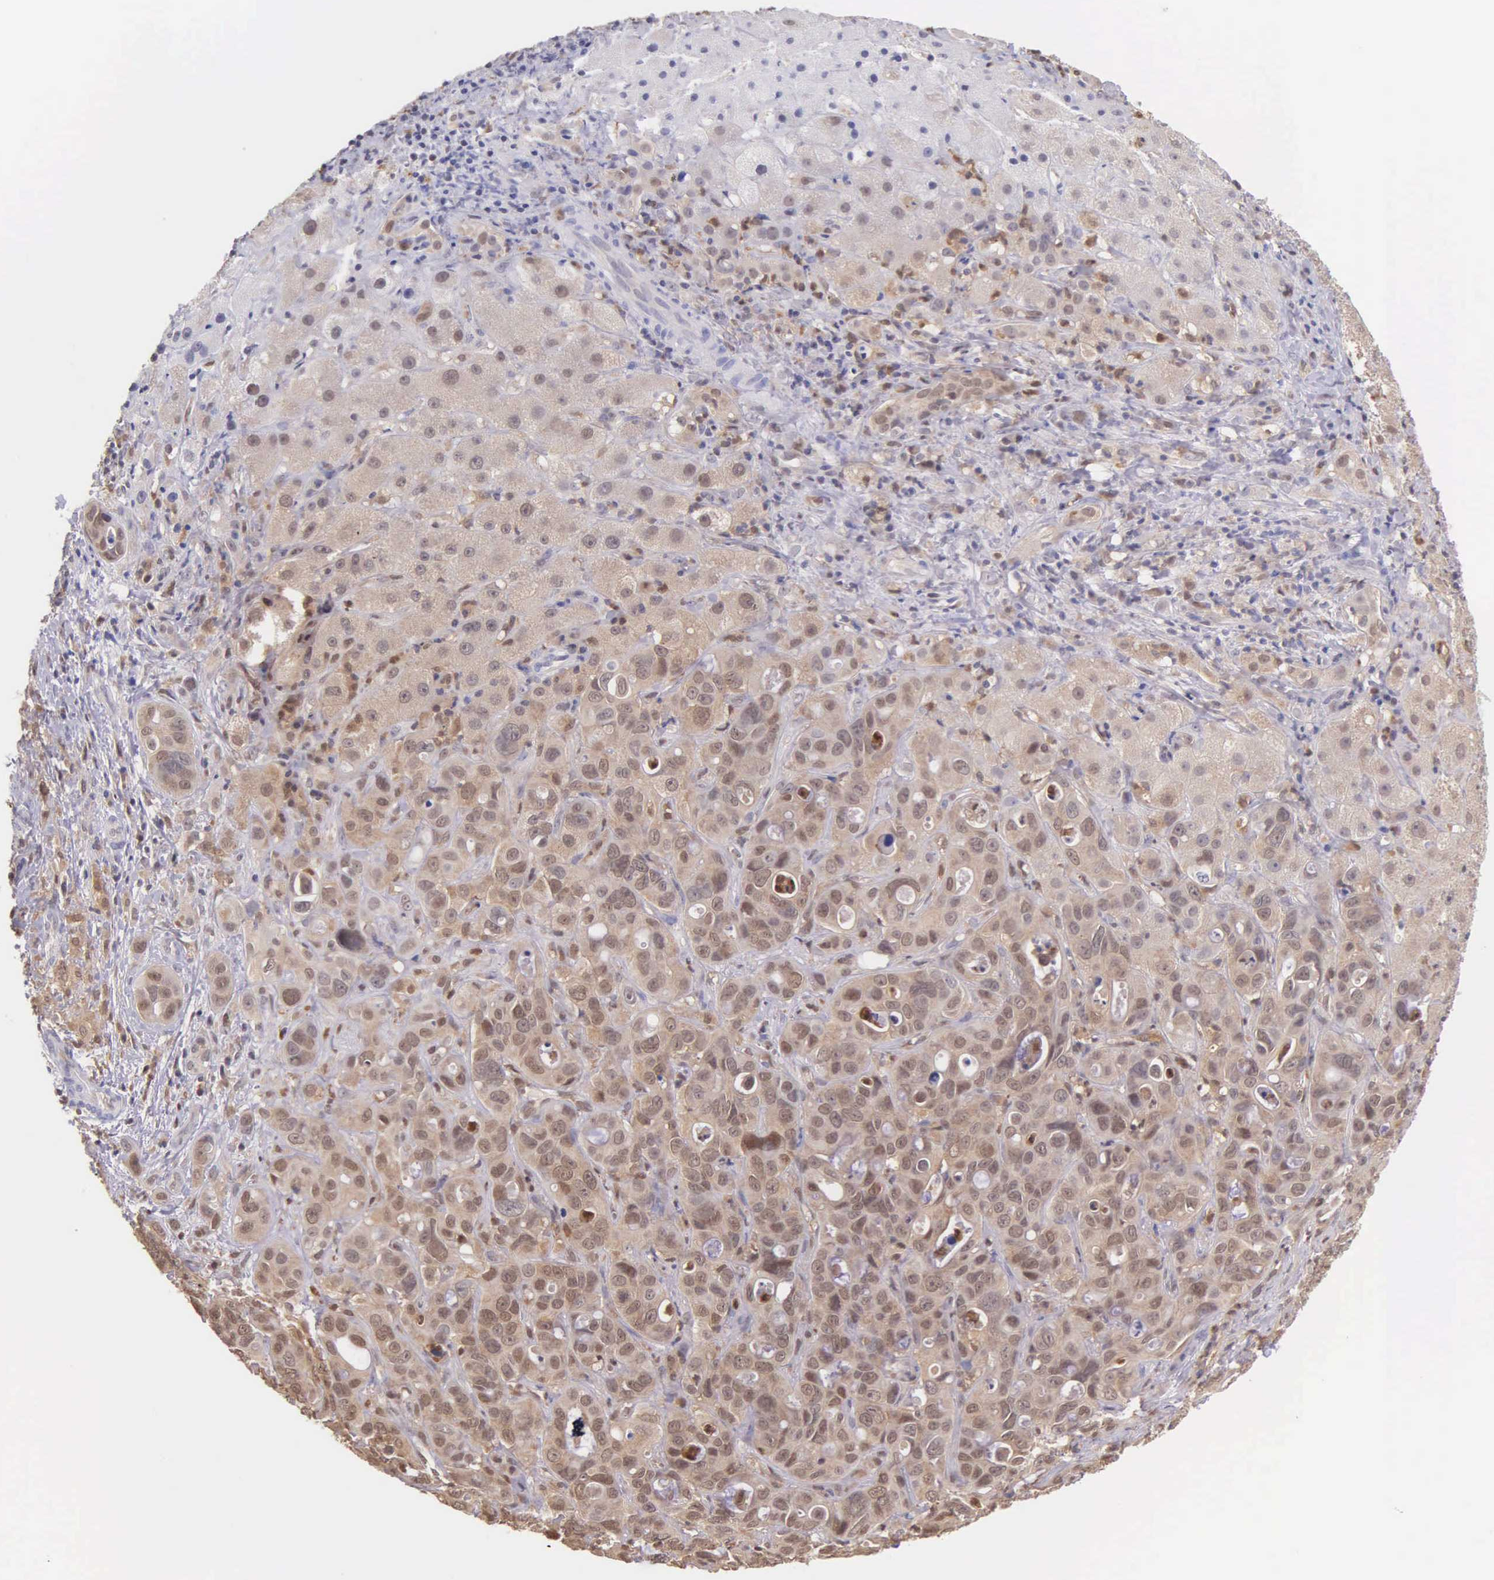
{"staining": {"intensity": "moderate", "quantity": "25%-75%", "location": "cytoplasmic/membranous"}, "tissue": "liver cancer", "cell_type": "Tumor cells", "image_type": "cancer", "snomed": [{"axis": "morphology", "description": "Cholangiocarcinoma"}, {"axis": "topography", "description": "Liver"}], "caption": "The micrograph displays immunohistochemical staining of cholangiocarcinoma (liver). There is moderate cytoplasmic/membranous positivity is identified in about 25%-75% of tumor cells. Nuclei are stained in blue.", "gene": "BID", "patient": {"sex": "female", "age": 79}}